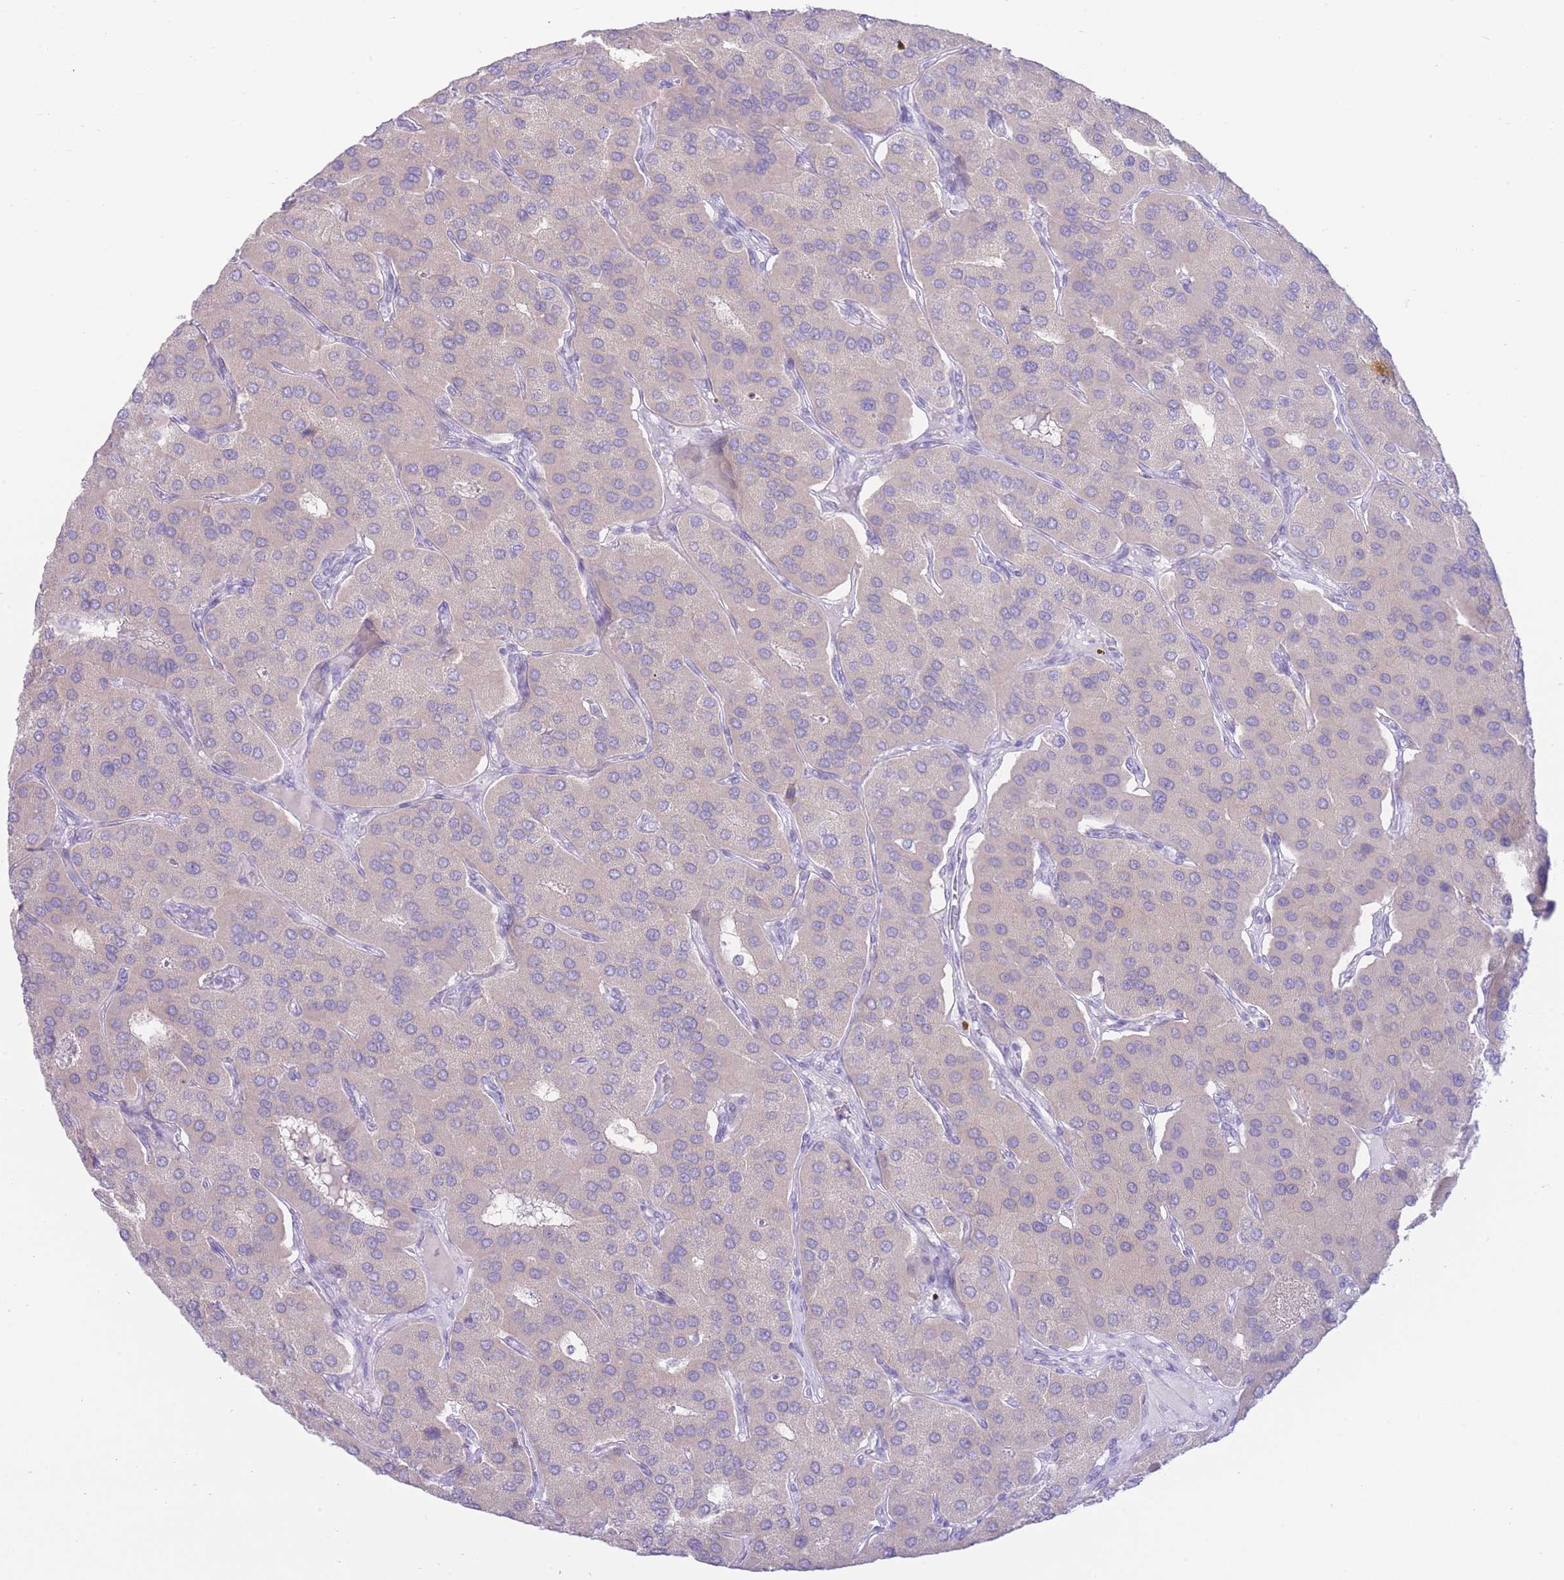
{"staining": {"intensity": "negative", "quantity": "none", "location": "none"}, "tissue": "parathyroid gland", "cell_type": "Glandular cells", "image_type": "normal", "snomed": [{"axis": "morphology", "description": "Normal tissue, NOS"}, {"axis": "morphology", "description": "Adenoma, NOS"}, {"axis": "topography", "description": "Parathyroid gland"}], "caption": "An immunohistochemistry photomicrograph of unremarkable parathyroid gland is shown. There is no staining in glandular cells of parathyroid gland. (IHC, brightfield microscopy, high magnification).", "gene": "ZNF212", "patient": {"sex": "female", "age": 86}}